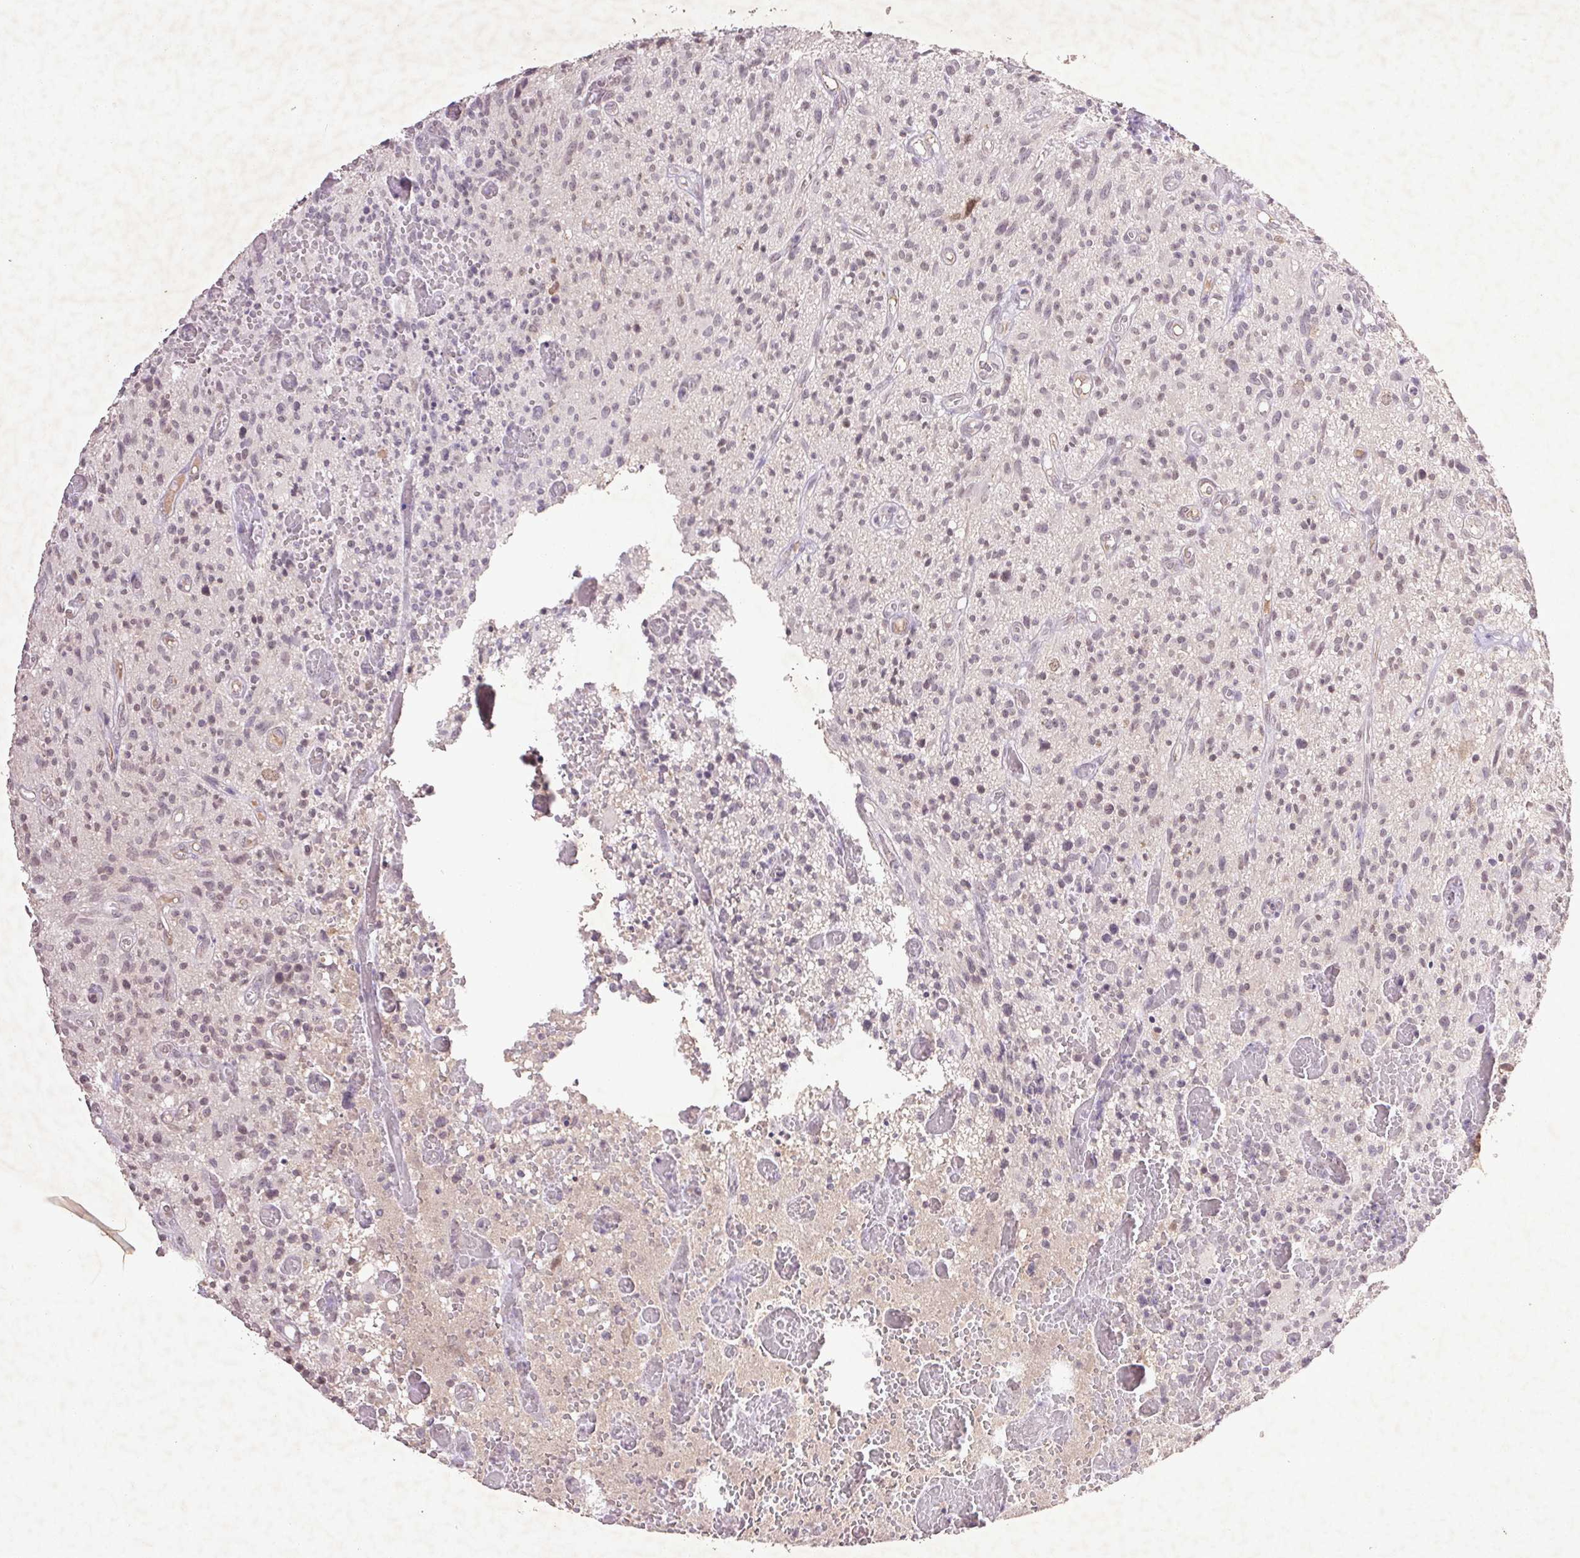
{"staining": {"intensity": "negative", "quantity": "none", "location": "none"}, "tissue": "glioma", "cell_type": "Tumor cells", "image_type": "cancer", "snomed": [{"axis": "morphology", "description": "Glioma, malignant, High grade"}, {"axis": "topography", "description": "Brain"}], "caption": "IHC image of malignant glioma (high-grade) stained for a protein (brown), which exhibits no staining in tumor cells.", "gene": "FAM168B", "patient": {"sex": "male", "age": 75}}